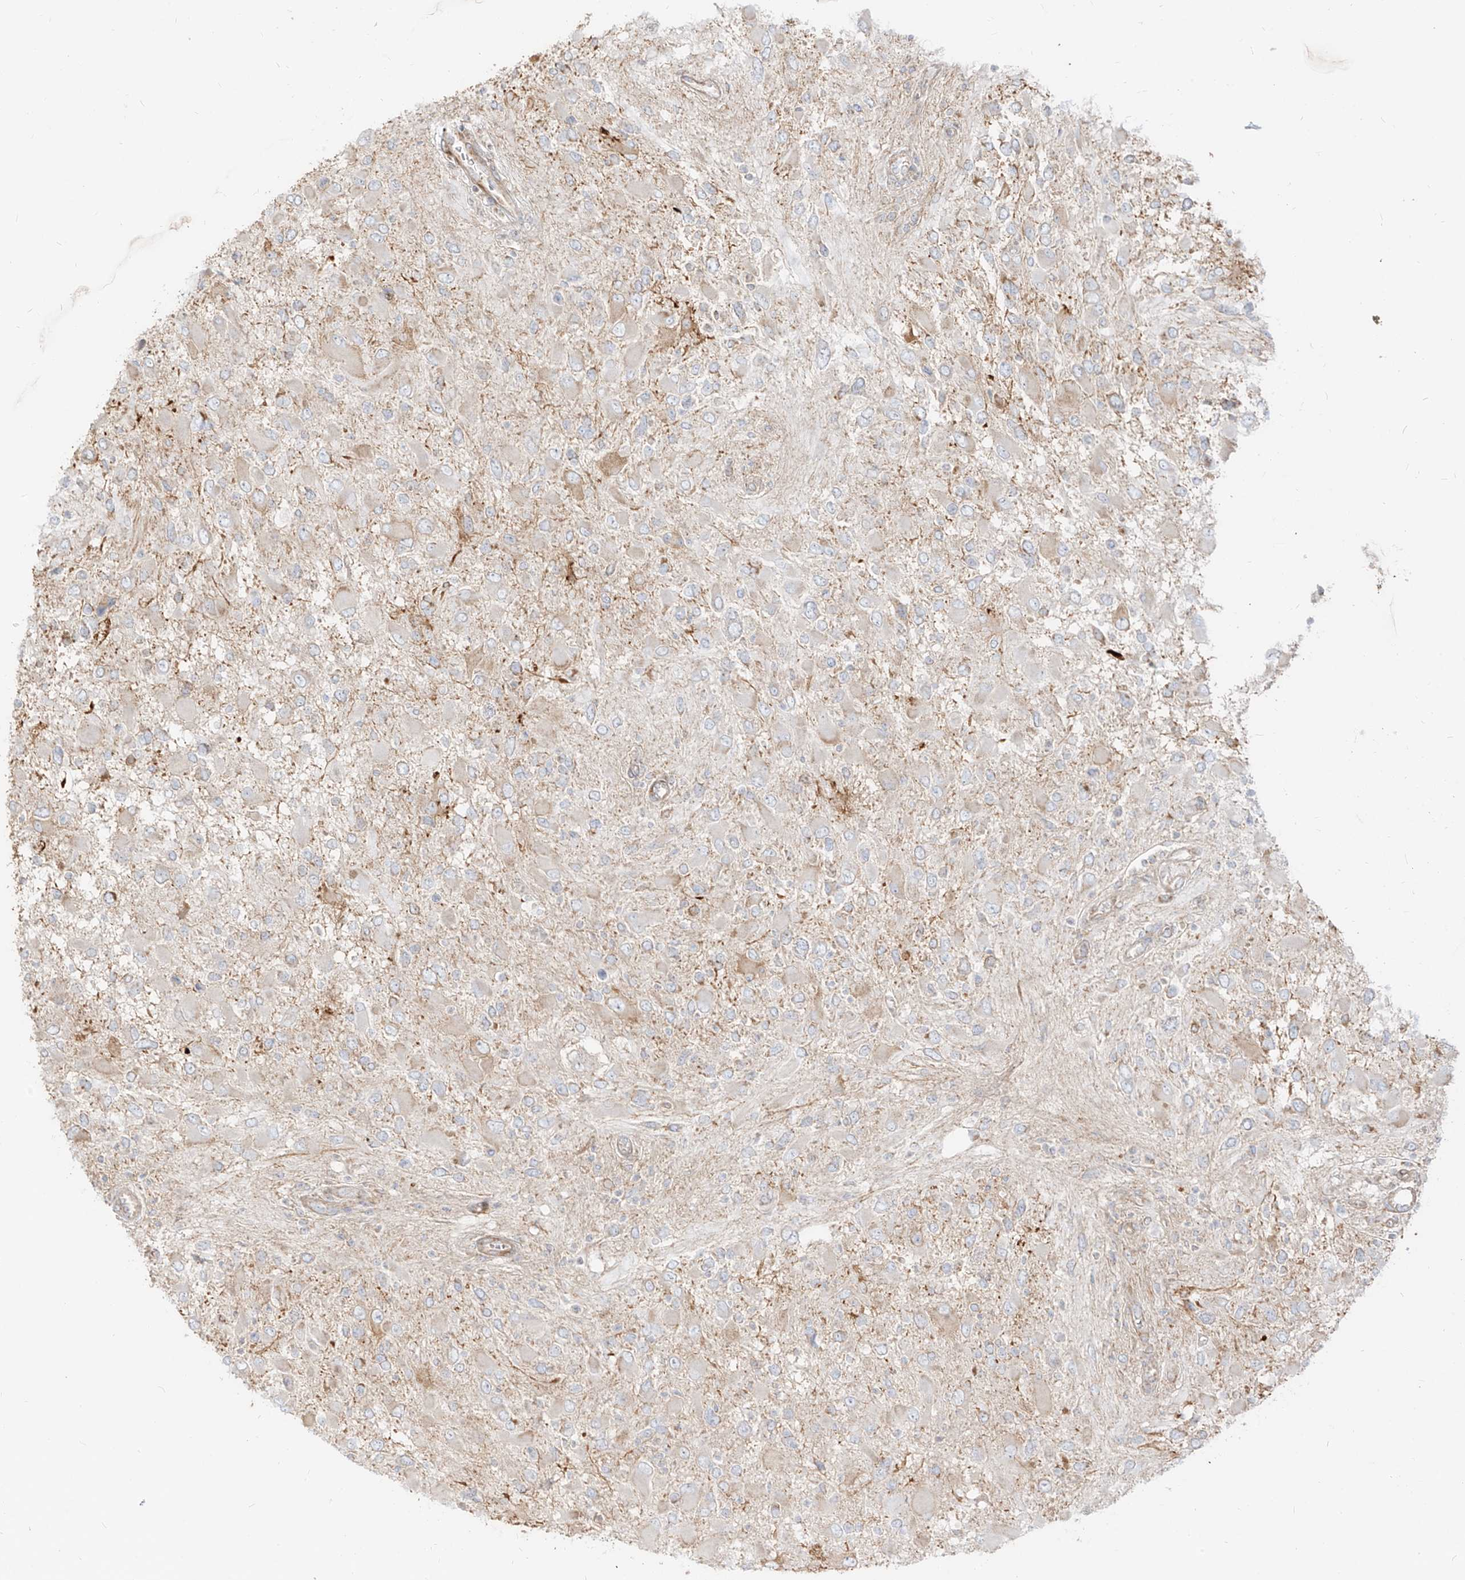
{"staining": {"intensity": "negative", "quantity": "none", "location": "none"}, "tissue": "glioma", "cell_type": "Tumor cells", "image_type": "cancer", "snomed": [{"axis": "morphology", "description": "Glioma, malignant, High grade"}, {"axis": "topography", "description": "Brain"}], "caption": "Histopathology image shows no significant protein positivity in tumor cells of malignant glioma (high-grade).", "gene": "ZIM3", "patient": {"sex": "male", "age": 53}}